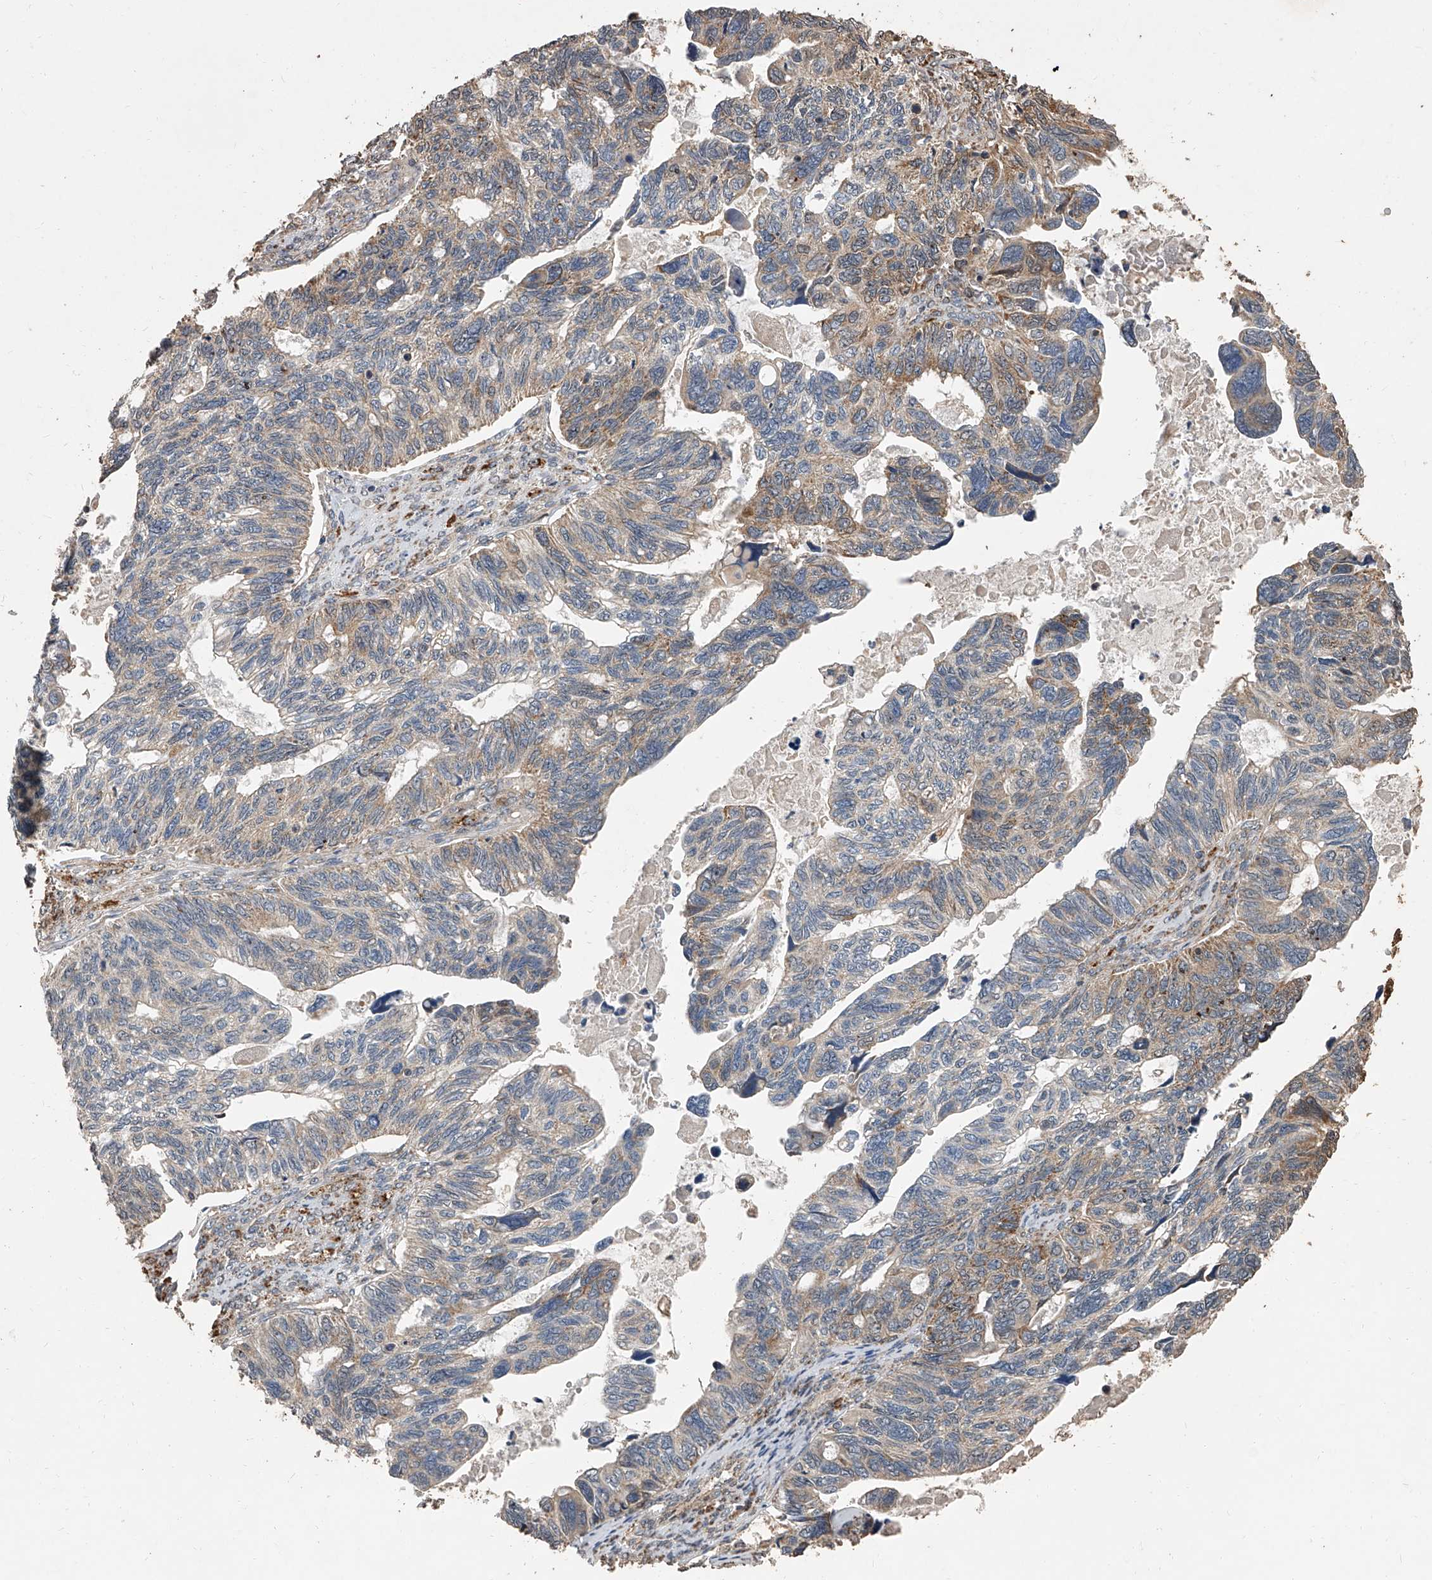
{"staining": {"intensity": "weak", "quantity": ">75%", "location": "cytoplasmic/membranous"}, "tissue": "ovarian cancer", "cell_type": "Tumor cells", "image_type": "cancer", "snomed": [{"axis": "morphology", "description": "Cystadenocarcinoma, serous, NOS"}, {"axis": "topography", "description": "Ovary"}], "caption": "The photomicrograph shows a brown stain indicating the presence of a protein in the cytoplasmic/membranous of tumor cells in serous cystadenocarcinoma (ovarian). The protein is stained brown, and the nuclei are stained in blue (DAB (3,3'-diaminobenzidine) IHC with brightfield microscopy, high magnification).", "gene": "LTV1", "patient": {"sex": "female", "age": 79}}